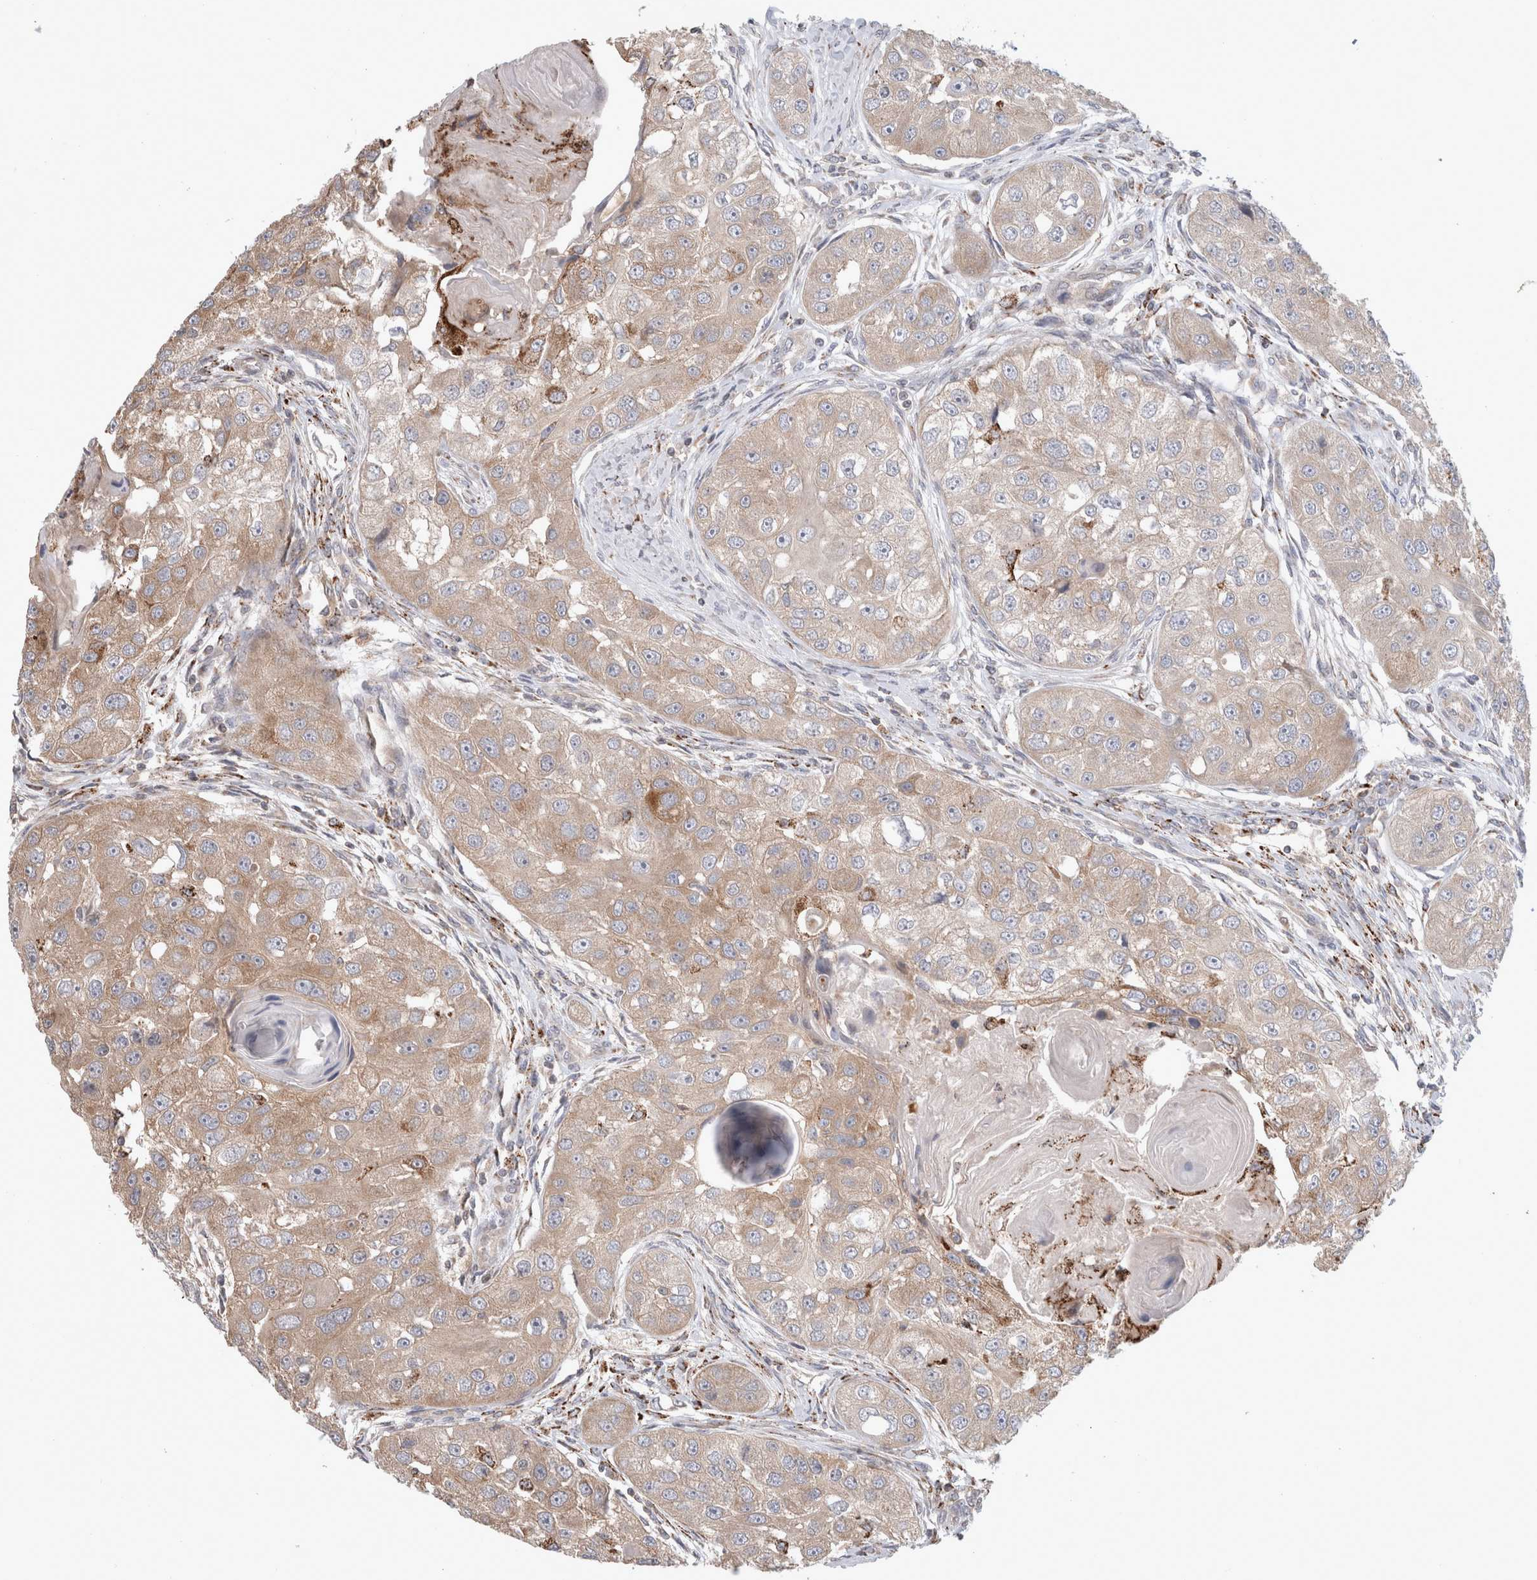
{"staining": {"intensity": "weak", "quantity": "<25%", "location": "cytoplasmic/membranous"}, "tissue": "head and neck cancer", "cell_type": "Tumor cells", "image_type": "cancer", "snomed": [{"axis": "morphology", "description": "Normal tissue, NOS"}, {"axis": "morphology", "description": "Squamous cell carcinoma, NOS"}, {"axis": "topography", "description": "Skeletal muscle"}, {"axis": "topography", "description": "Head-Neck"}], "caption": "Squamous cell carcinoma (head and neck) stained for a protein using IHC demonstrates no staining tumor cells.", "gene": "HROB", "patient": {"sex": "male", "age": 51}}